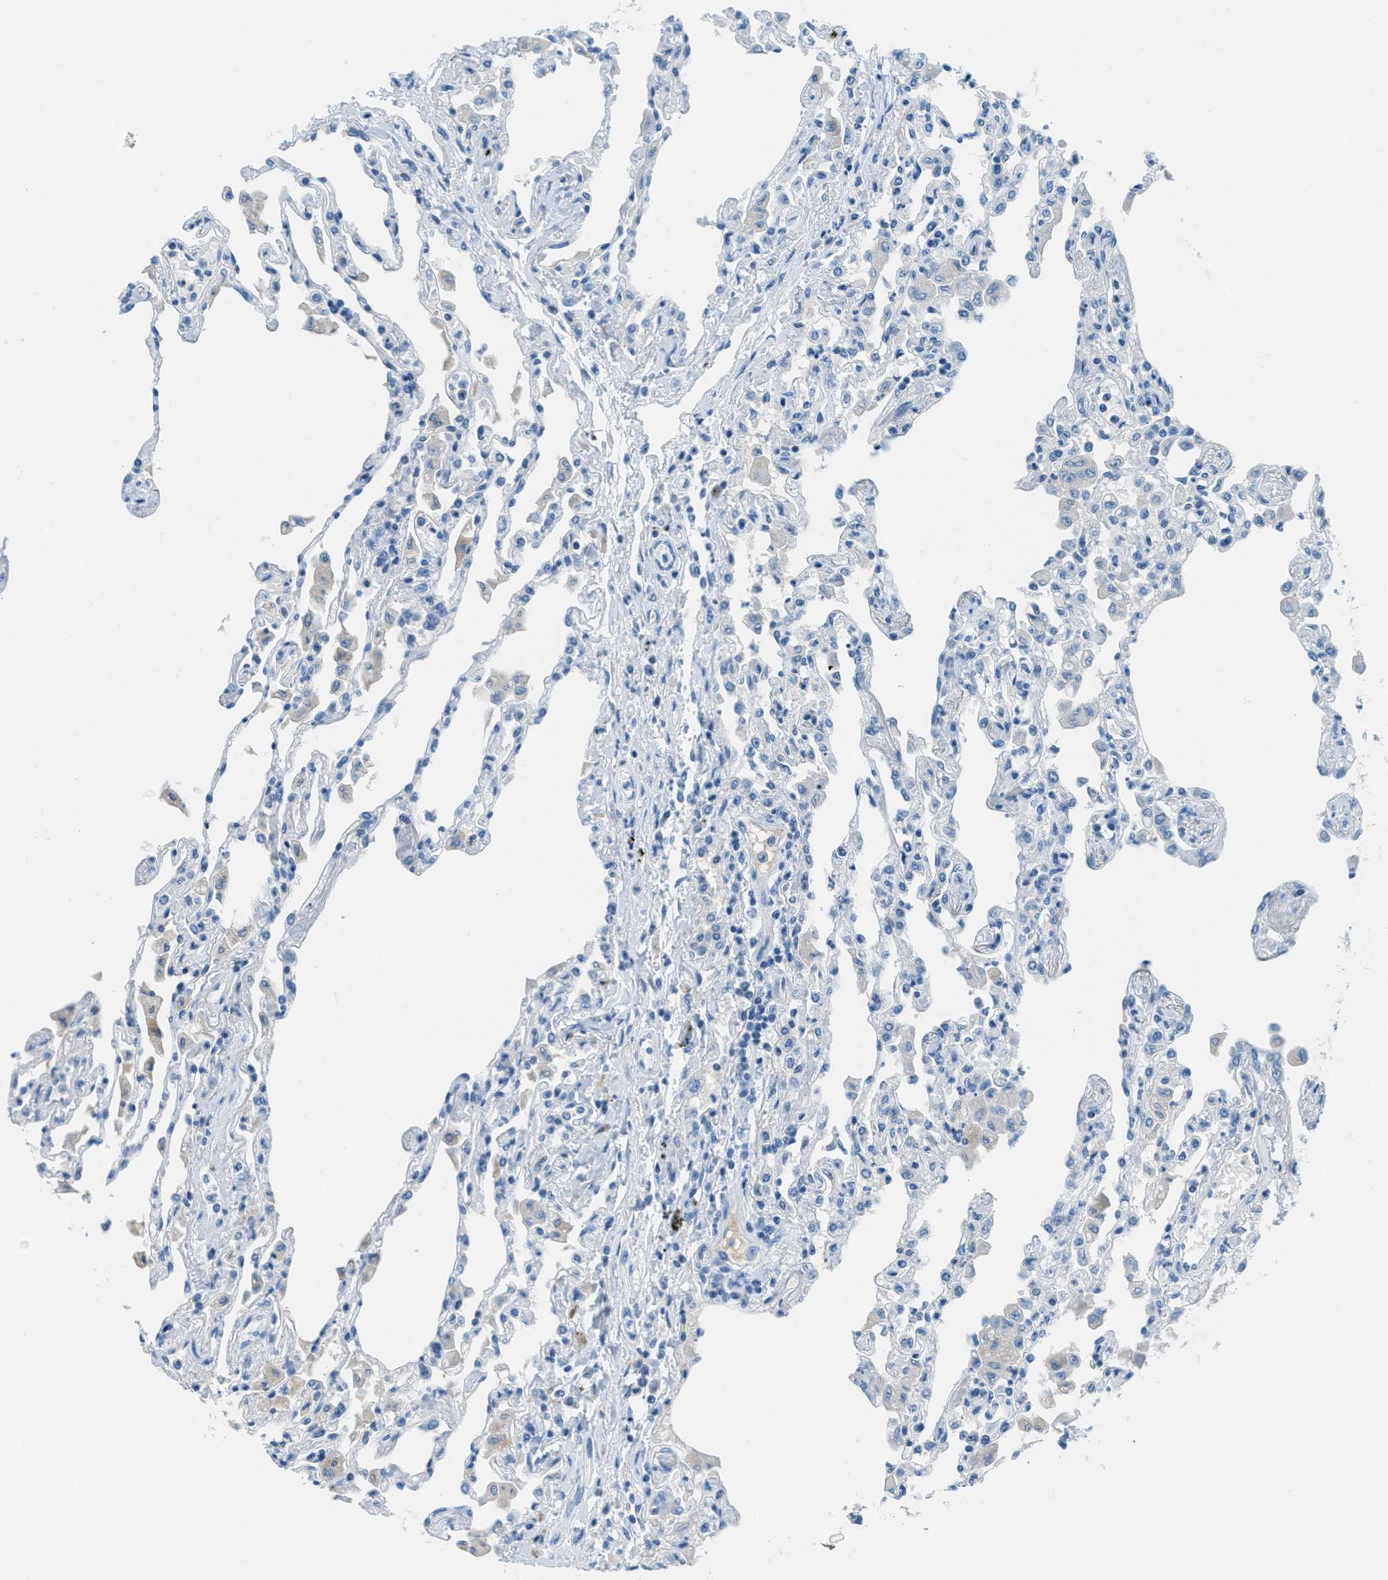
{"staining": {"intensity": "negative", "quantity": "none", "location": "none"}, "tissue": "lung", "cell_type": "Alveolar cells", "image_type": "normal", "snomed": [{"axis": "morphology", "description": "Normal tissue, NOS"}, {"axis": "topography", "description": "Bronchus"}, {"axis": "topography", "description": "Lung"}], "caption": "A high-resolution image shows IHC staining of benign lung, which demonstrates no significant expression in alveolar cells.", "gene": "MGARP", "patient": {"sex": "female", "age": 49}}